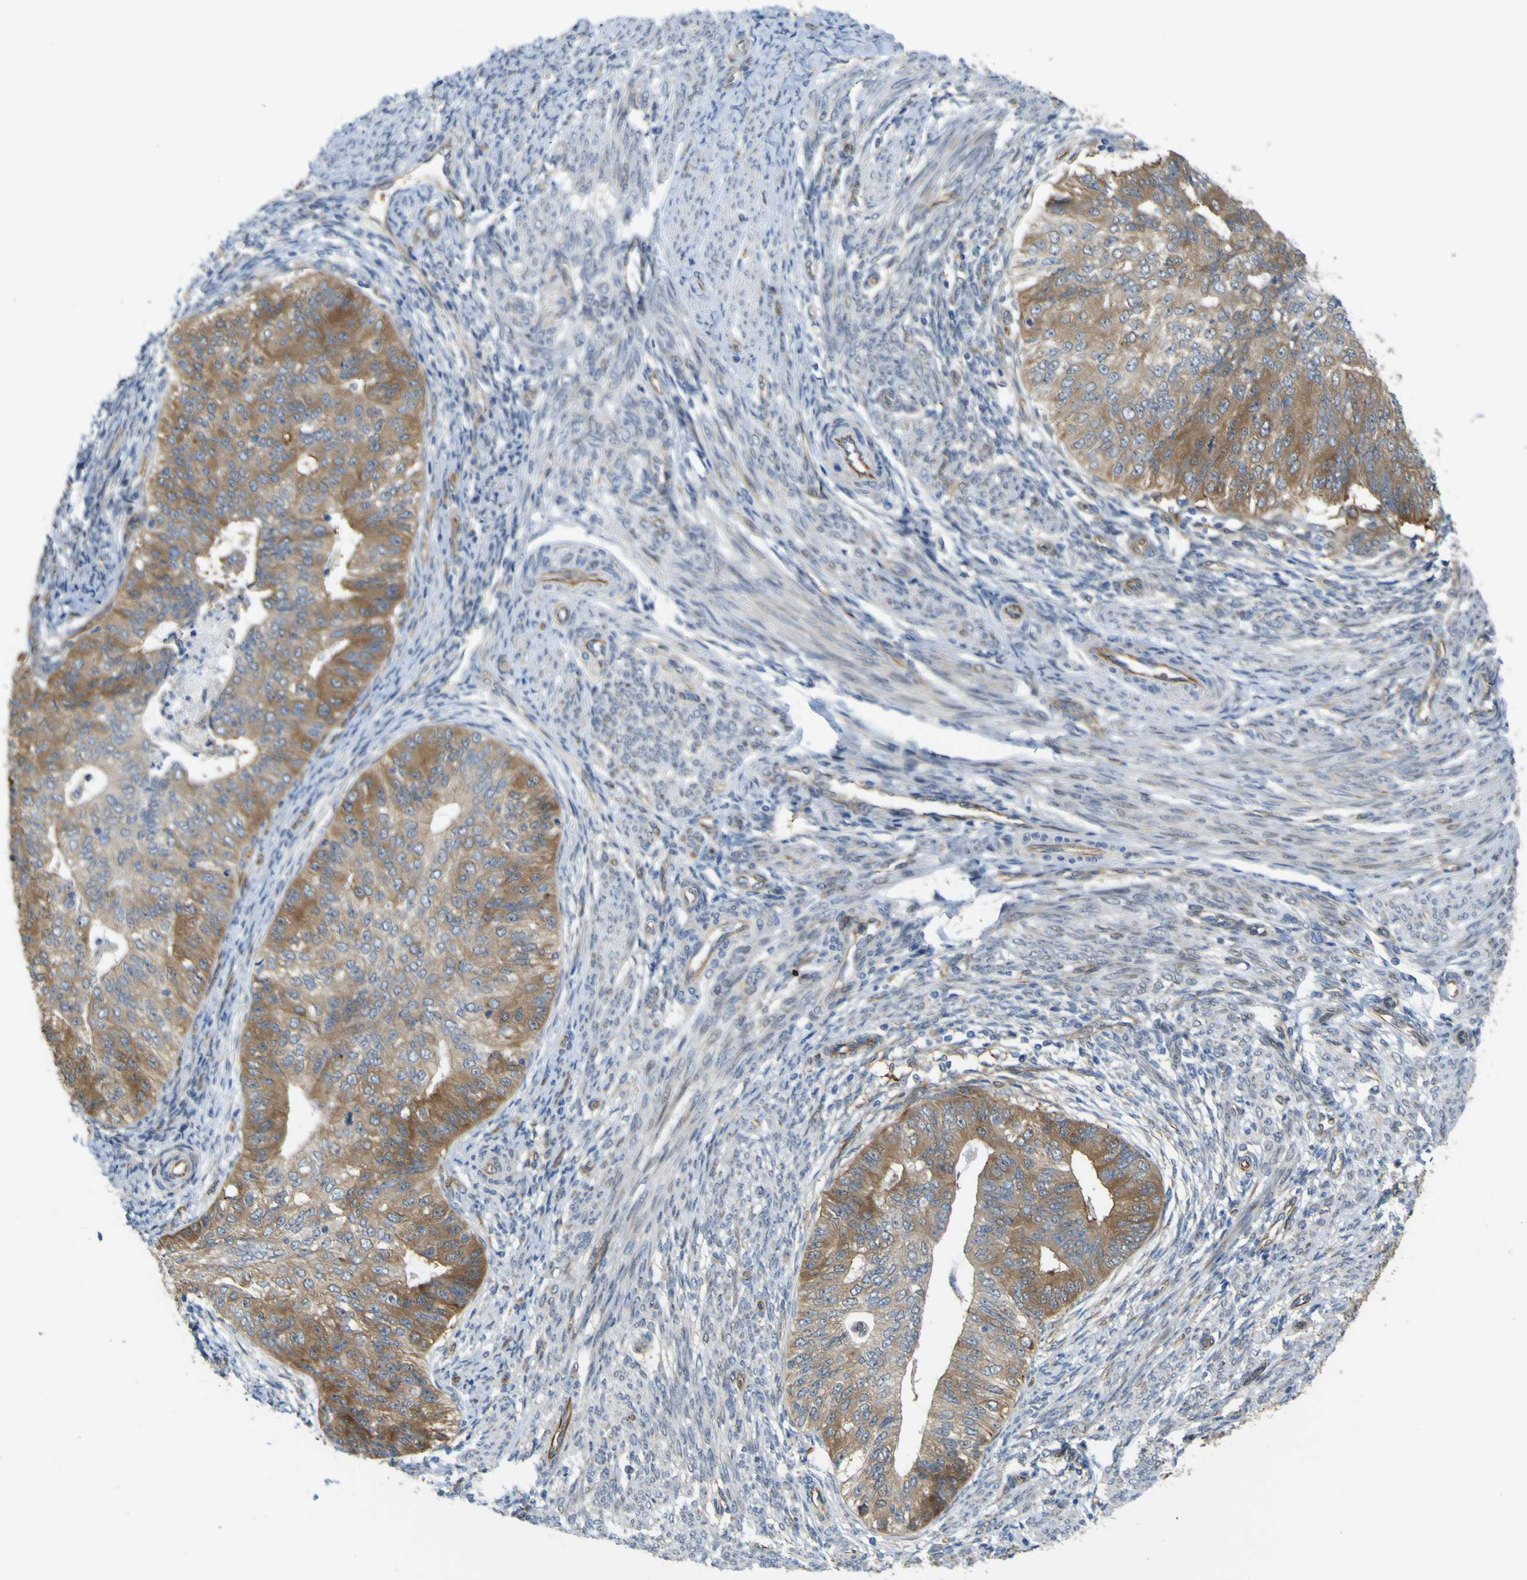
{"staining": {"intensity": "moderate", "quantity": ">75%", "location": "cytoplasmic/membranous"}, "tissue": "endometrial cancer", "cell_type": "Tumor cells", "image_type": "cancer", "snomed": [{"axis": "morphology", "description": "Adenocarcinoma, NOS"}, {"axis": "topography", "description": "Endometrium"}], "caption": "Immunohistochemical staining of endometrial adenocarcinoma exhibits moderate cytoplasmic/membranous protein positivity in about >75% of tumor cells.", "gene": "JPH1", "patient": {"sex": "female", "age": 32}}